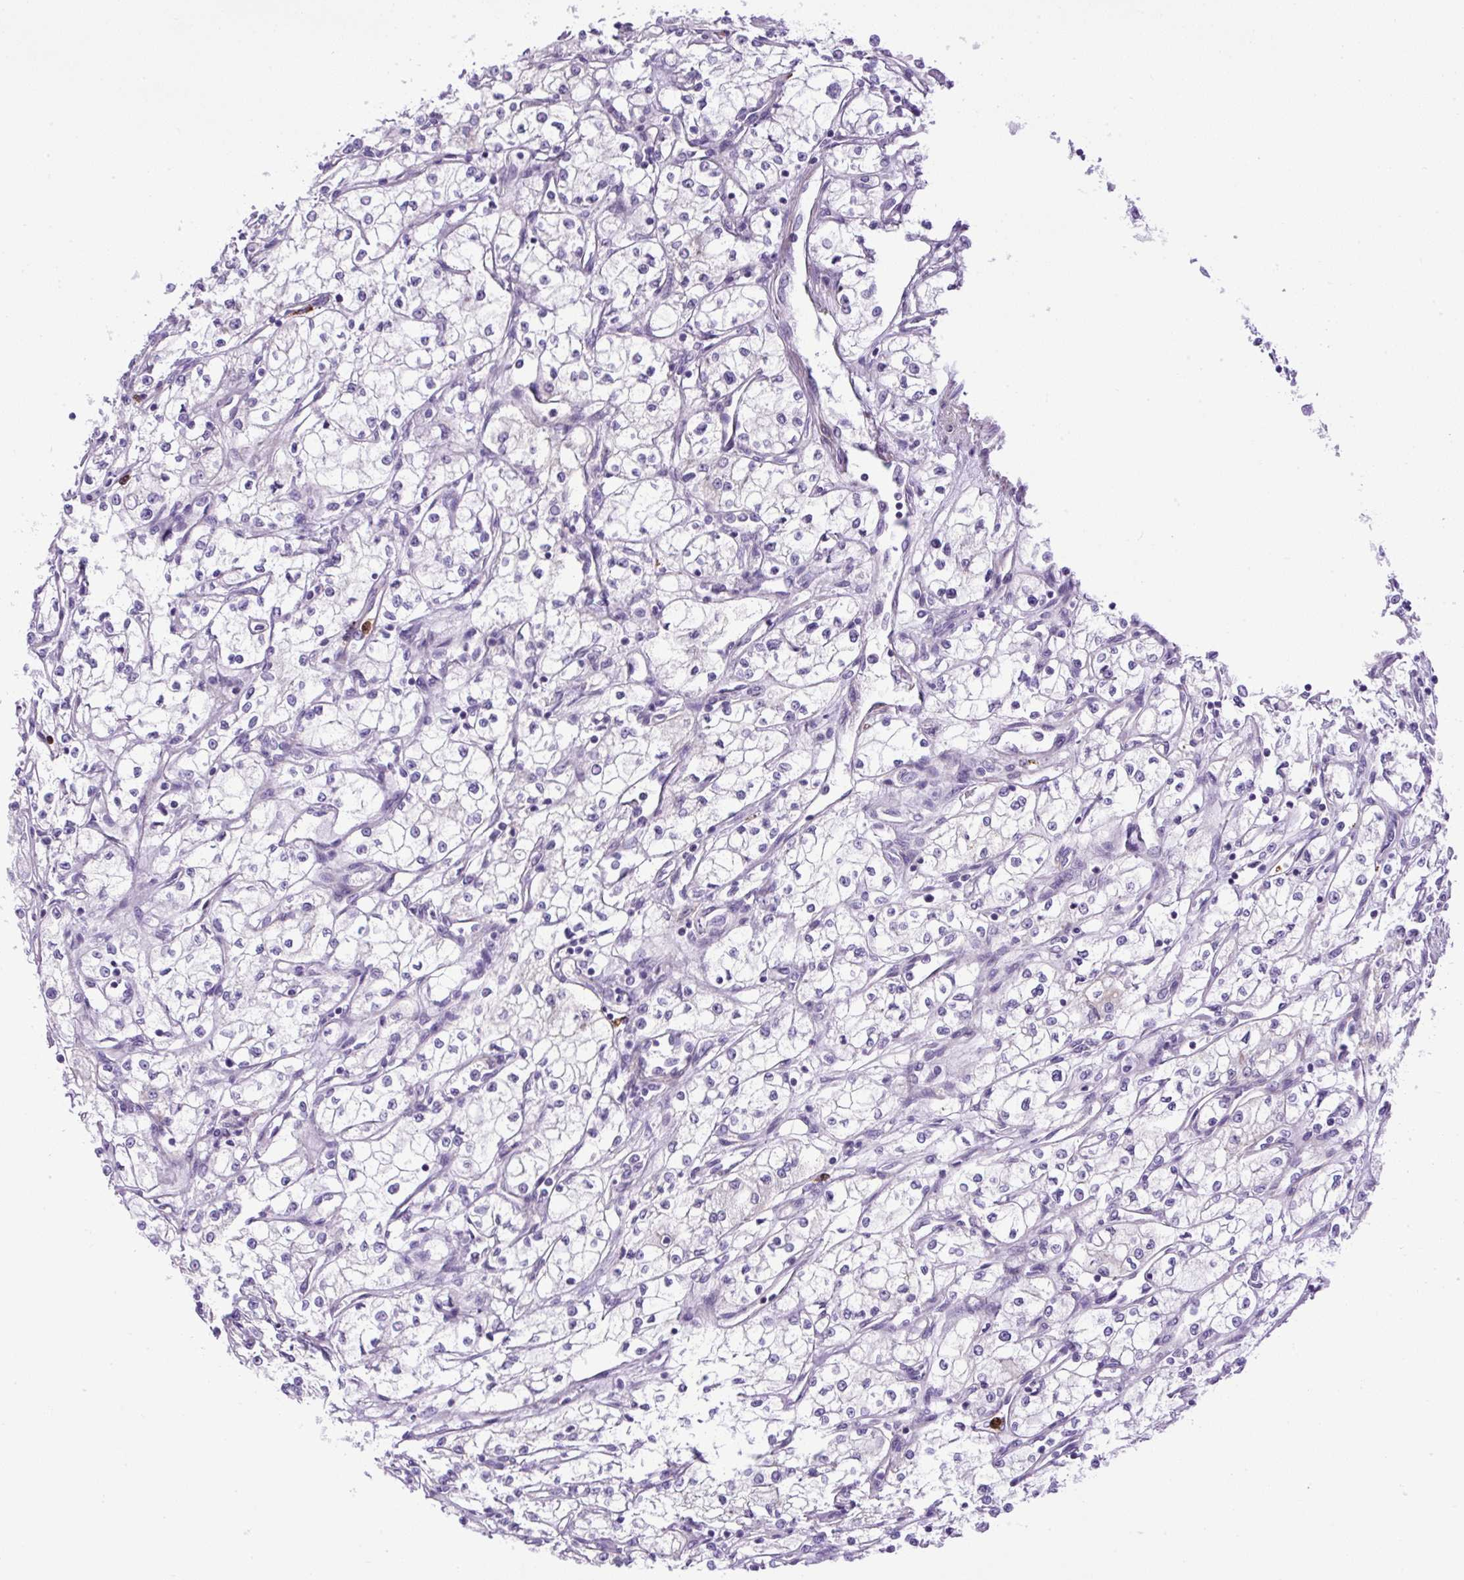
{"staining": {"intensity": "negative", "quantity": "none", "location": "none"}, "tissue": "renal cancer", "cell_type": "Tumor cells", "image_type": "cancer", "snomed": [{"axis": "morphology", "description": "Adenocarcinoma, NOS"}, {"axis": "topography", "description": "Kidney"}], "caption": "This photomicrograph is of renal cancer stained with IHC to label a protein in brown with the nuclei are counter-stained blue. There is no positivity in tumor cells. (Brightfield microscopy of DAB (3,3'-diaminobenzidine) immunohistochemistry (IHC) at high magnification).", "gene": "VWA7", "patient": {"sex": "male", "age": 59}}